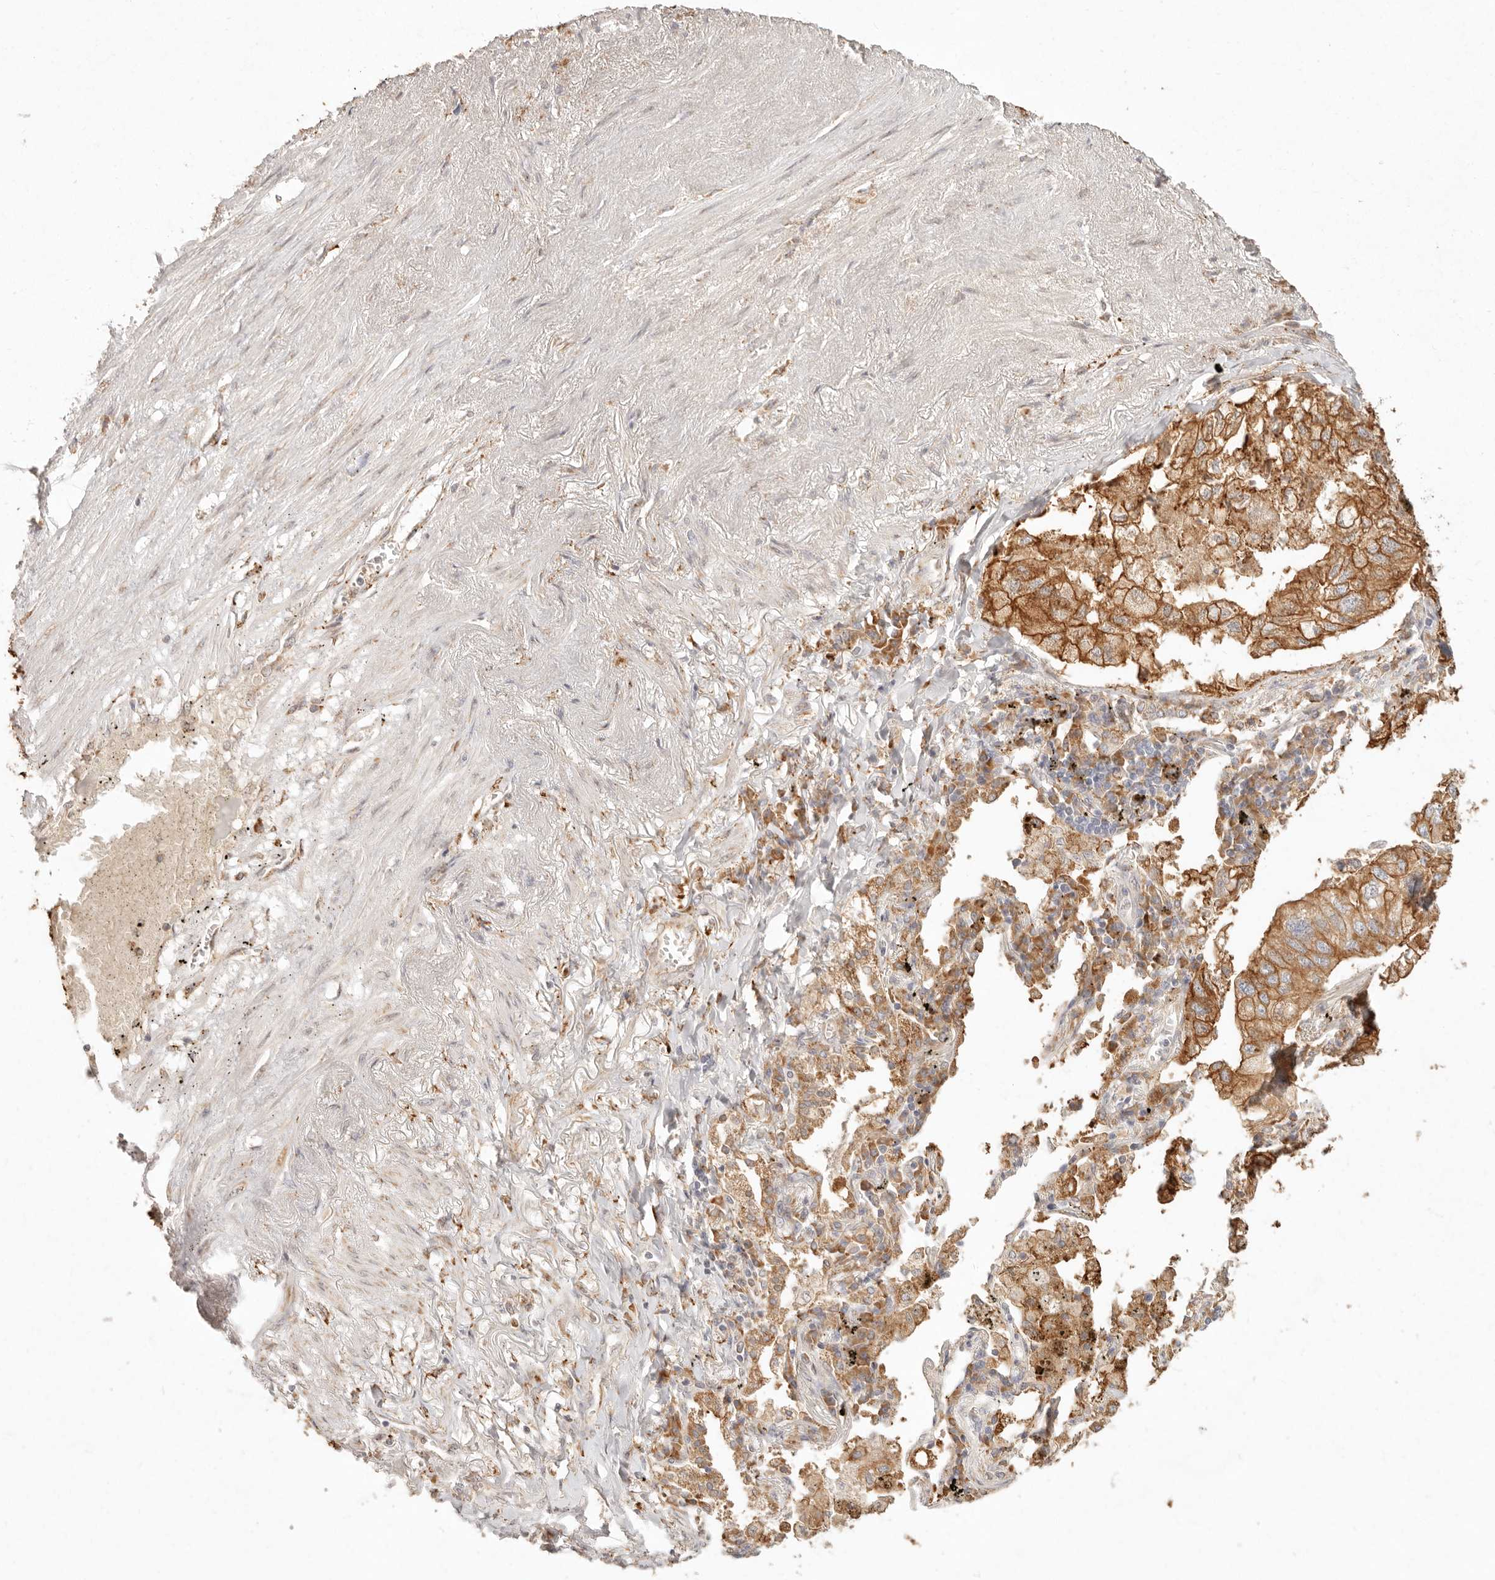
{"staining": {"intensity": "strong", "quantity": ">75%", "location": "cytoplasmic/membranous"}, "tissue": "lung cancer", "cell_type": "Tumor cells", "image_type": "cancer", "snomed": [{"axis": "morphology", "description": "Adenocarcinoma, NOS"}, {"axis": "topography", "description": "Lung"}], "caption": "An immunohistochemistry (IHC) histopathology image of tumor tissue is shown. Protein staining in brown labels strong cytoplasmic/membranous positivity in lung adenocarcinoma within tumor cells.", "gene": "C1orf127", "patient": {"sex": "male", "age": 65}}